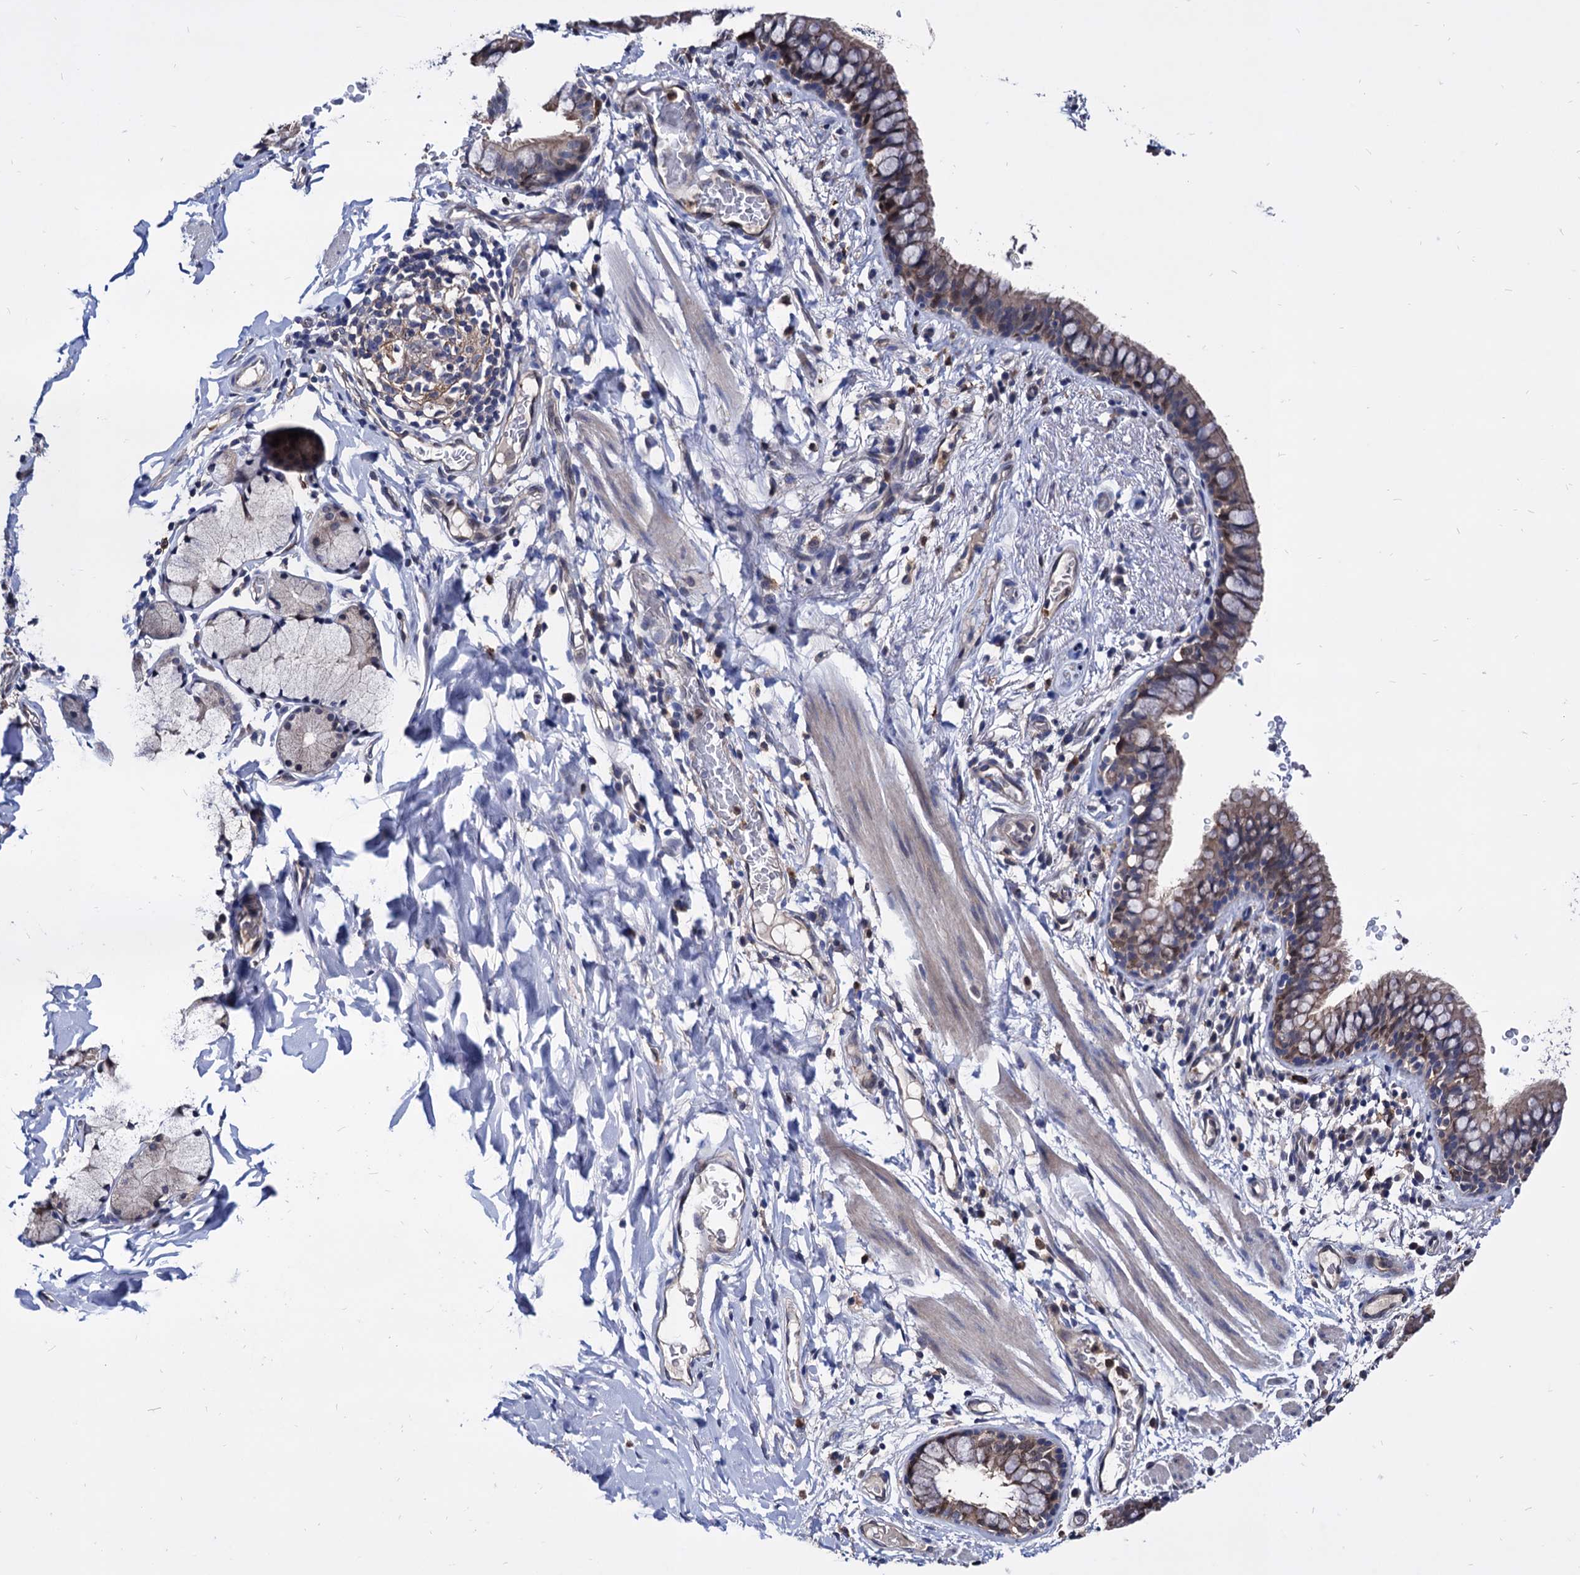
{"staining": {"intensity": "weak", "quantity": "25%-75%", "location": "cytoplasmic/membranous"}, "tissue": "bronchus", "cell_type": "Respiratory epithelial cells", "image_type": "normal", "snomed": [{"axis": "morphology", "description": "Normal tissue, NOS"}, {"axis": "topography", "description": "Cartilage tissue"}, {"axis": "topography", "description": "Bronchus"}], "caption": "This is a photomicrograph of immunohistochemistry staining of benign bronchus, which shows weak expression in the cytoplasmic/membranous of respiratory epithelial cells.", "gene": "CPPED1", "patient": {"sex": "female", "age": 36}}